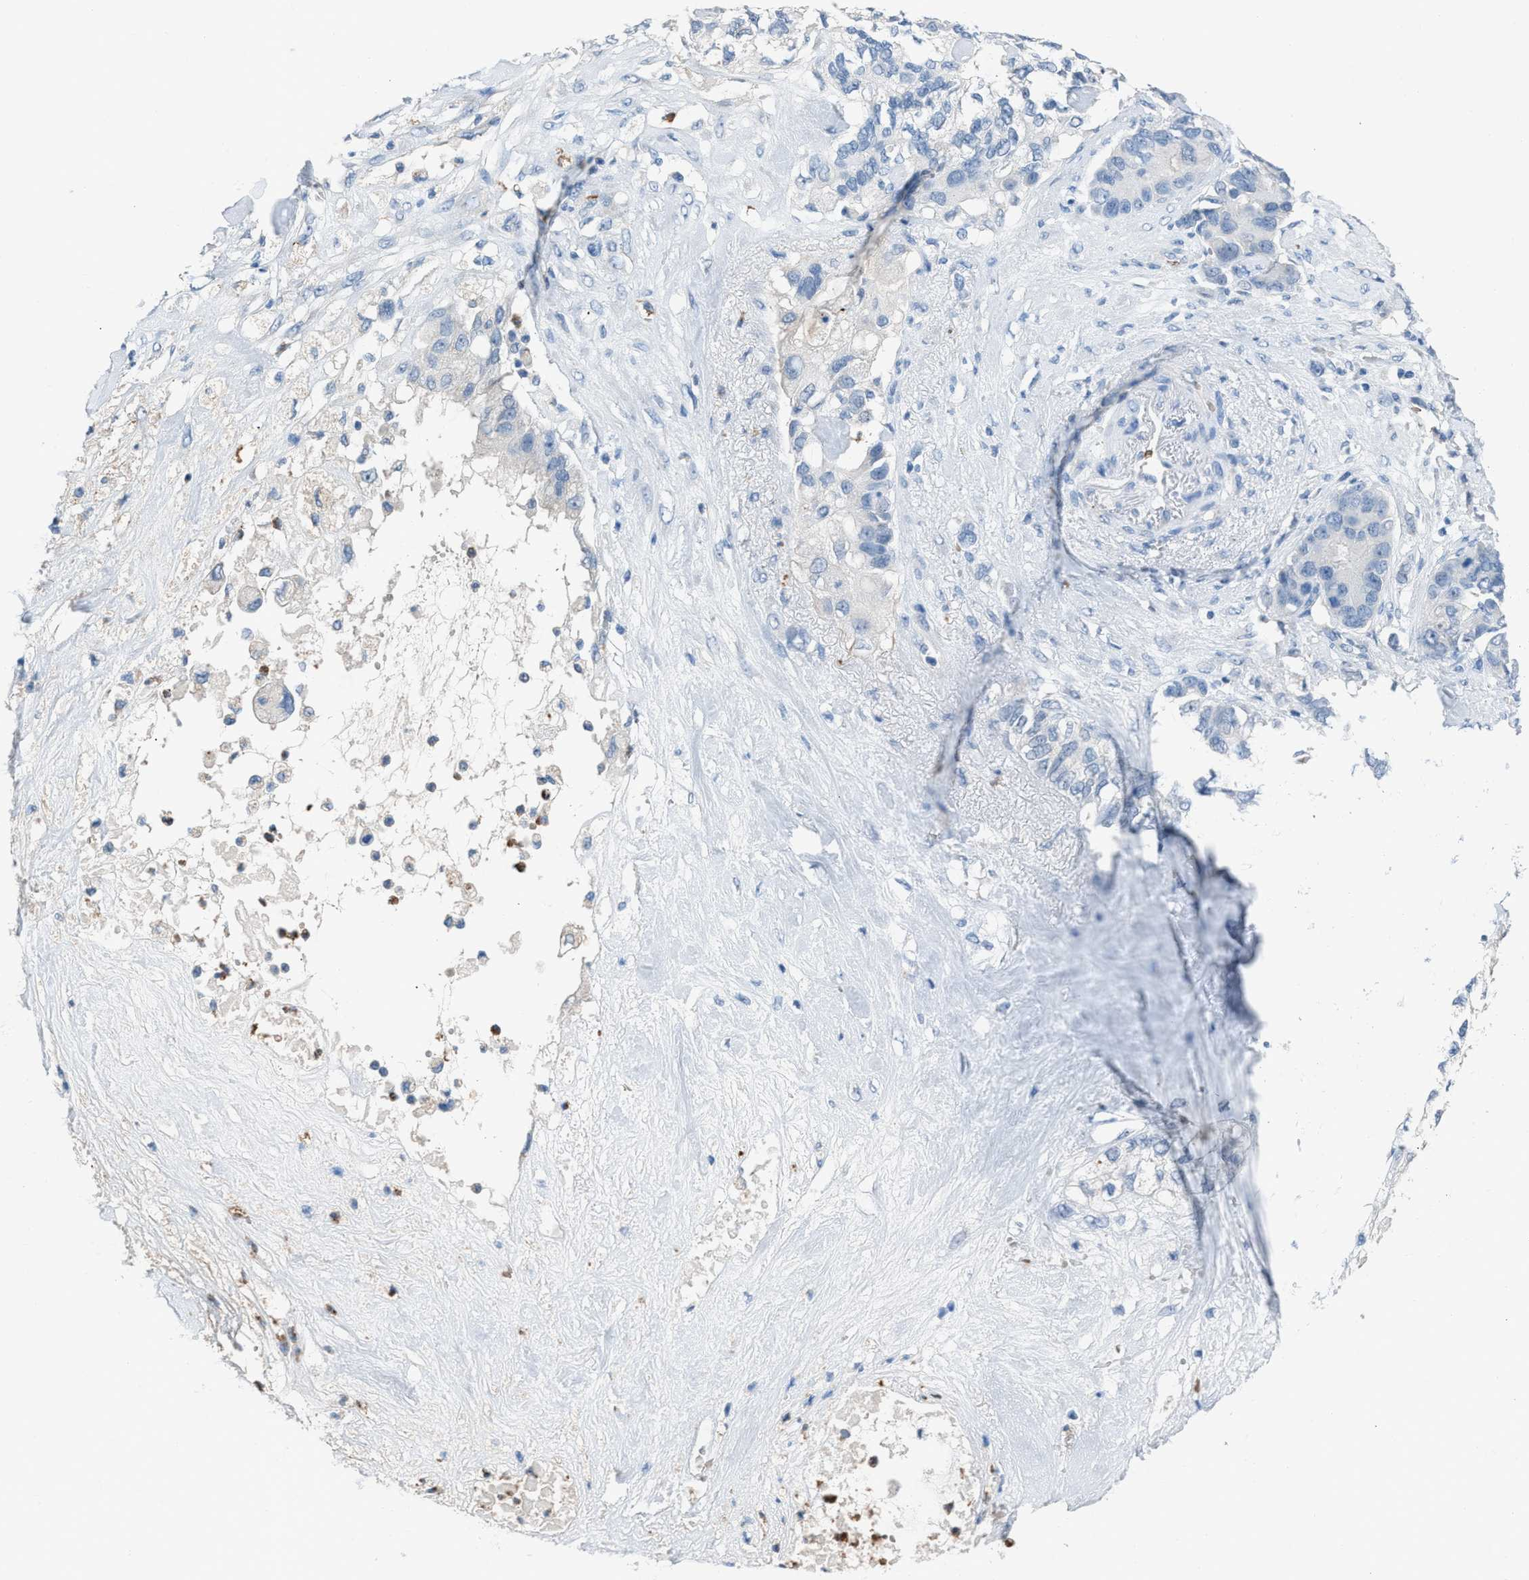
{"staining": {"intensity": "negative", "quantity": "none", "location": "none"}, "tissue": "pancreatic cancer", "cell_type": "Tumor cells", "image_type": "cancer", "snomed": [{"axis": "morphology", "description": "Adenocarcinoma, NOS"}, {"axis": "topography", "description": "Pancreas"}], "caption": "An immunohistochemistry (IHC) image of pancreatic cancer is shown. There is no staining in tumor cells of pancreatic cancer.", "gene": "CFAP77", "patient": {"sex": "female", "age": 56}}